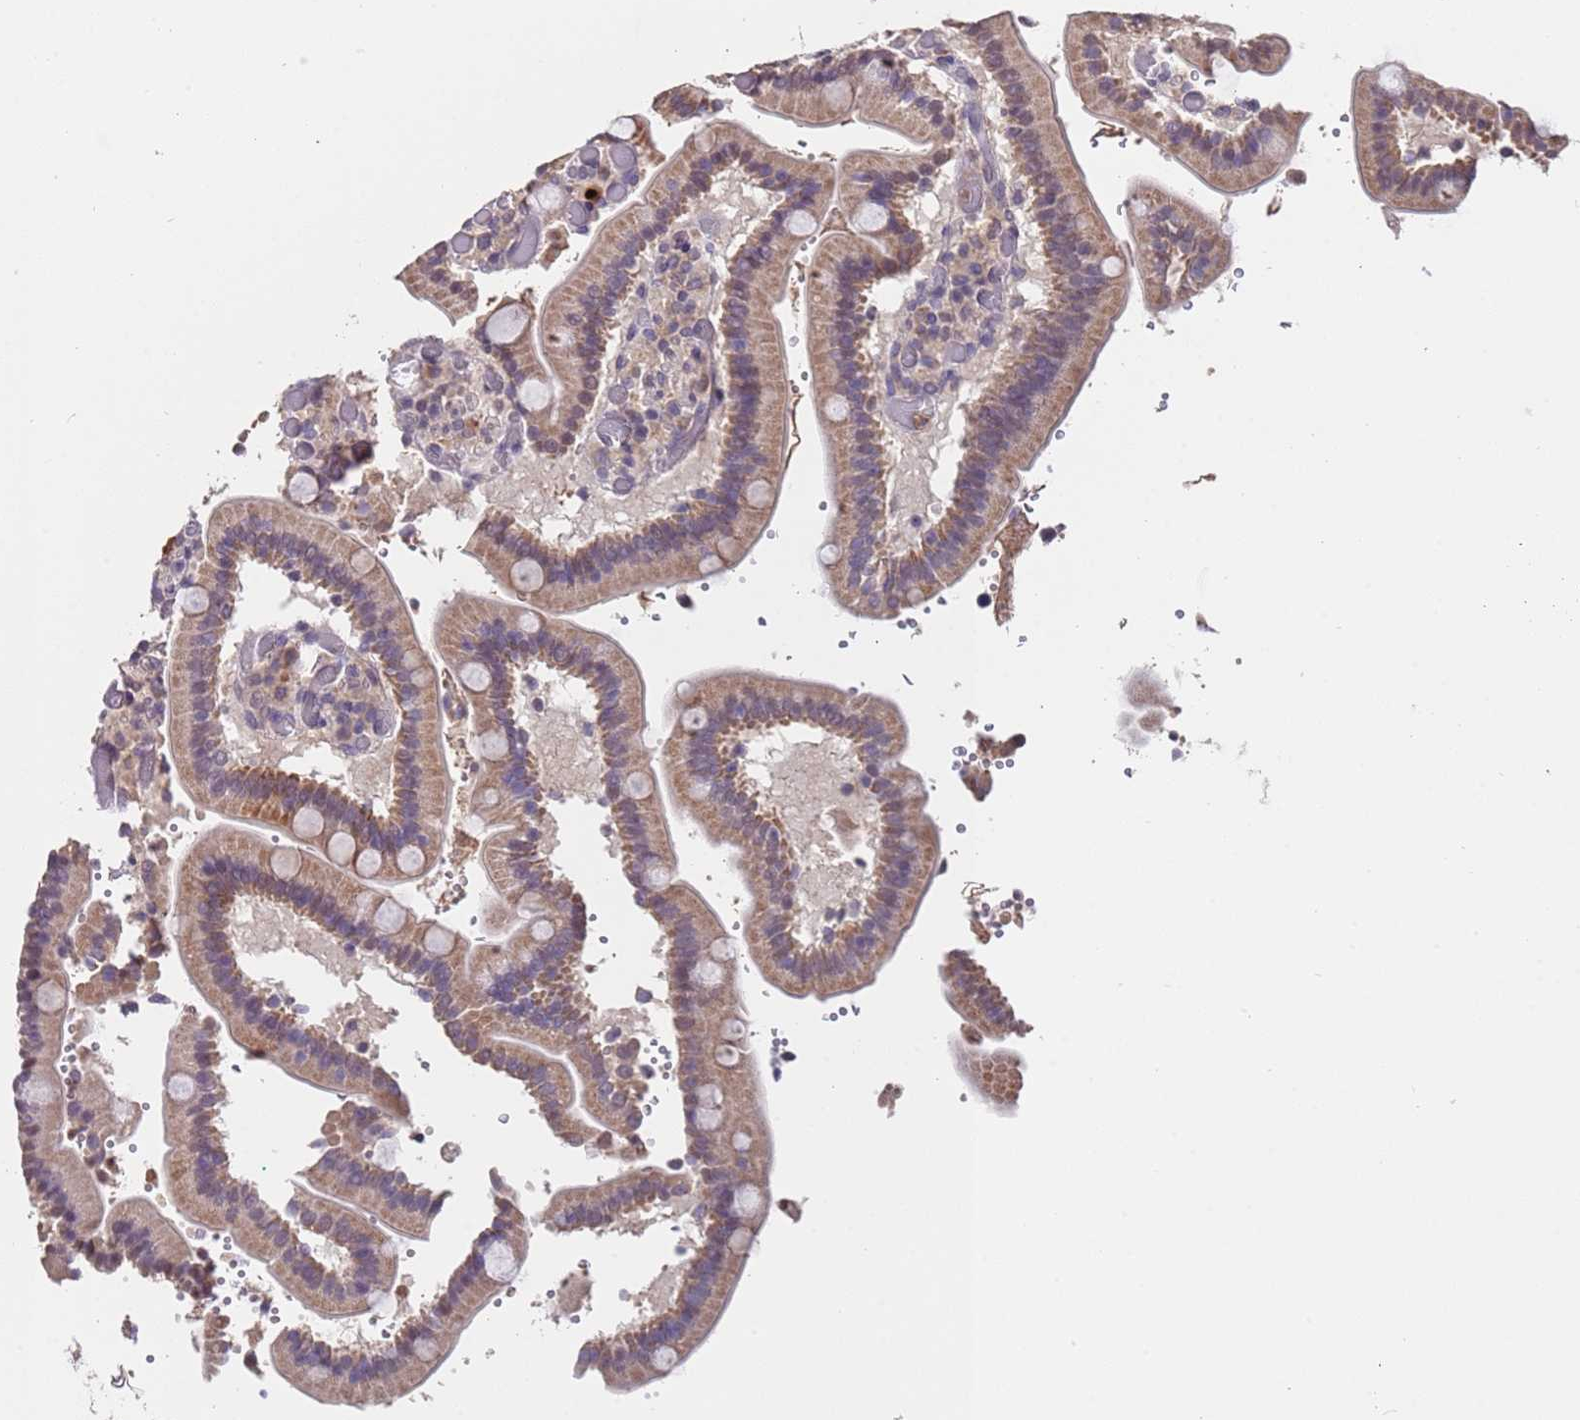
{"staining": {"intensity": "weak", "quantity": "25%-75%", "location": "cytoplasmic/membranous,nuclear"}, "tissue": "duodenum", "cell_type": "Glandular cells", "image_type": "normal", "snomed": [{"axis": "morphology", "description": "Normal tissue, NOS"}, {"axis": "topography", "description": "Duodenum"}], "caption": "The histopathology image demonstrates immunohistochemical staining of unremarkable duodenum. There is weak cytoplasmic/membranous,nuclear staining is identified in about 25%-75% of glandular cells.", "gene": "ZNF248", "patient": {"sex": "female", "age": 62}}